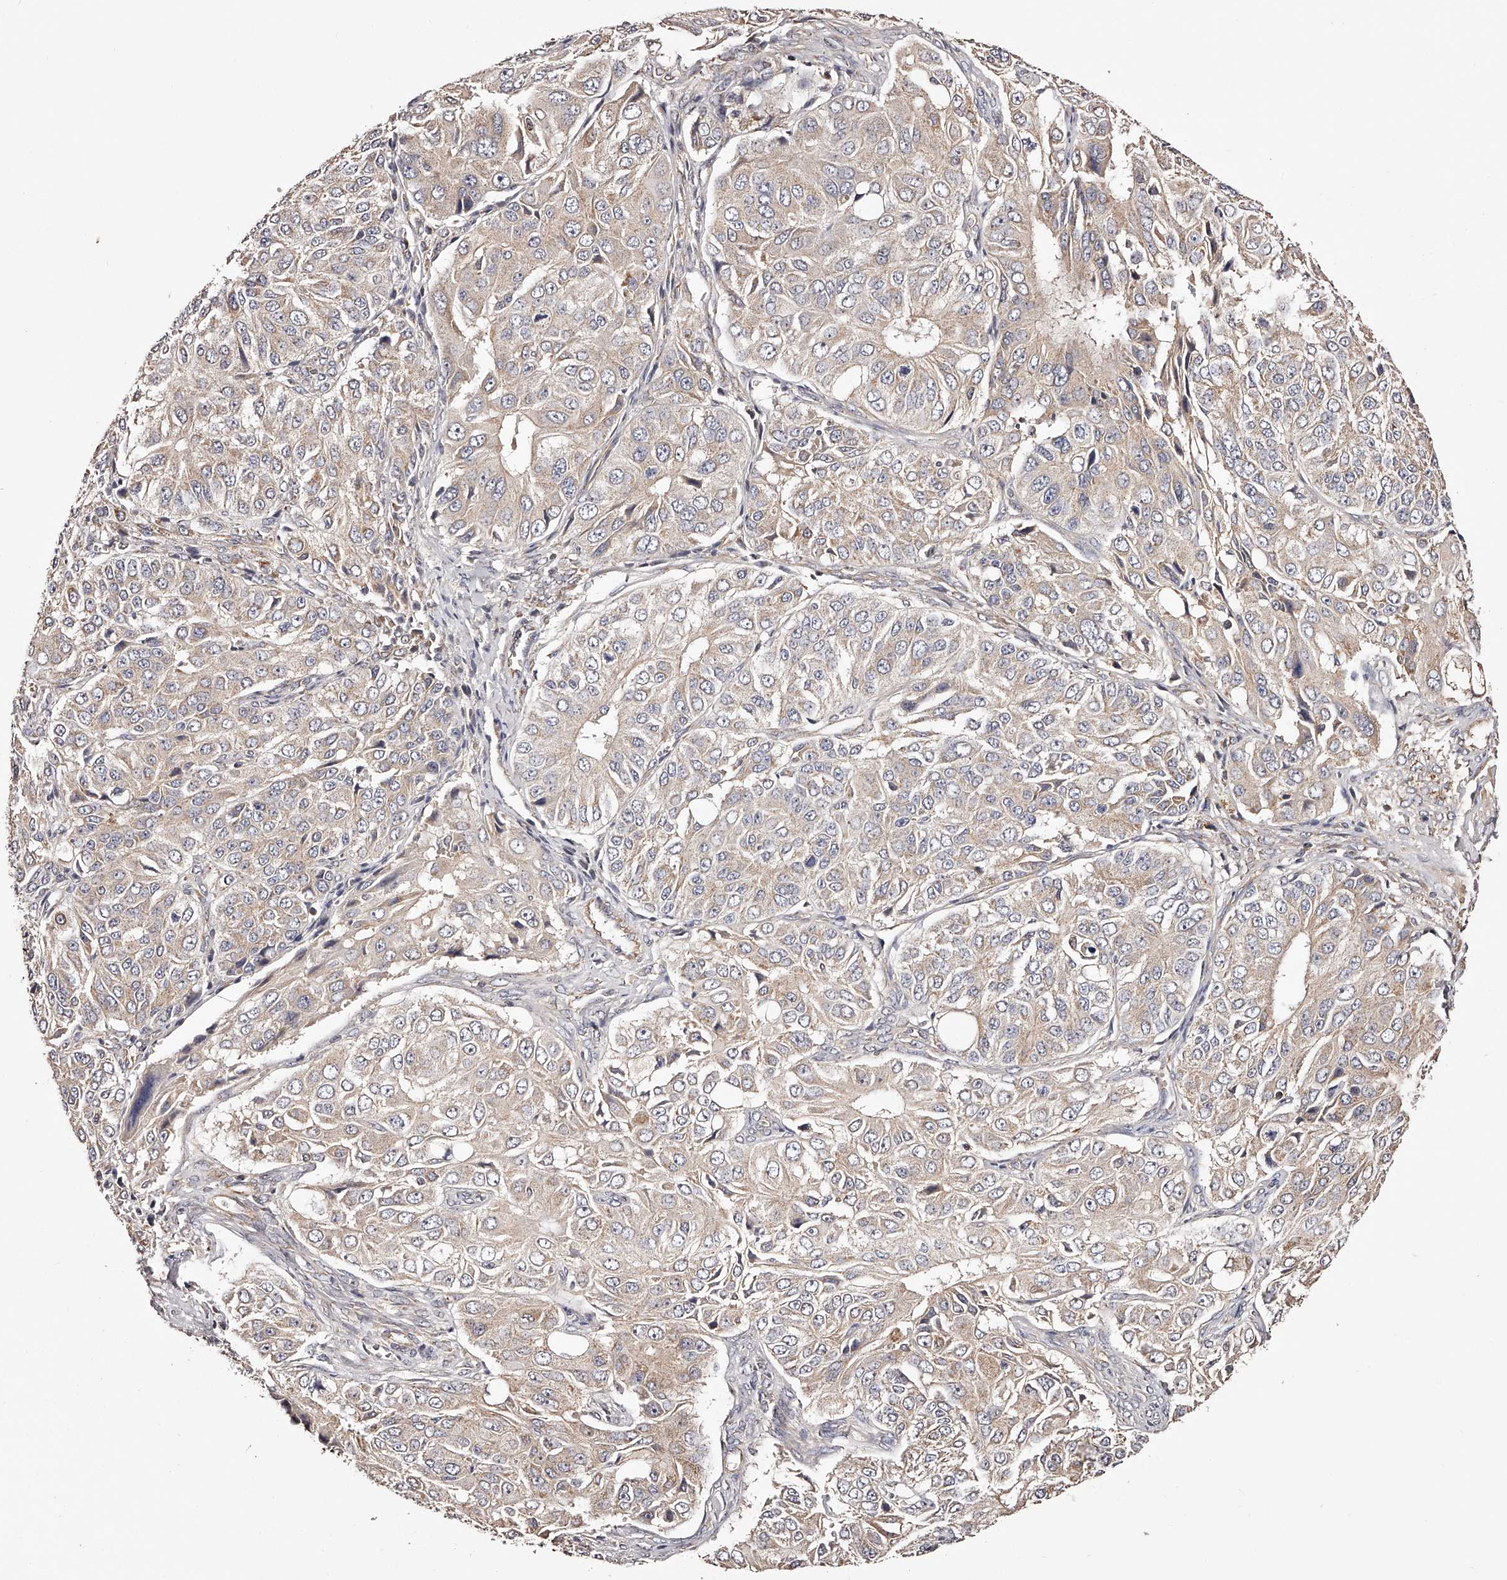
{"staining": {"intensity": "weak", "quantity": "<25%", "location": "cytoplasmic/membranous"}, "tissue": "ovarian cancer", "cell_type": "Tumor cells", "image_type": "cancer", "snomed": [{"axis": "morphology", "description": "Carcinoma, endometroid"}, {"axis": "topography", "description": "Ovary"}], "caption": "Ovarian endometroid carcinoma stained for a protein using IHC demonstrates no expression tumor cells.", "gene": "USP21", "patient": {"sex": "female", "age": 51}}